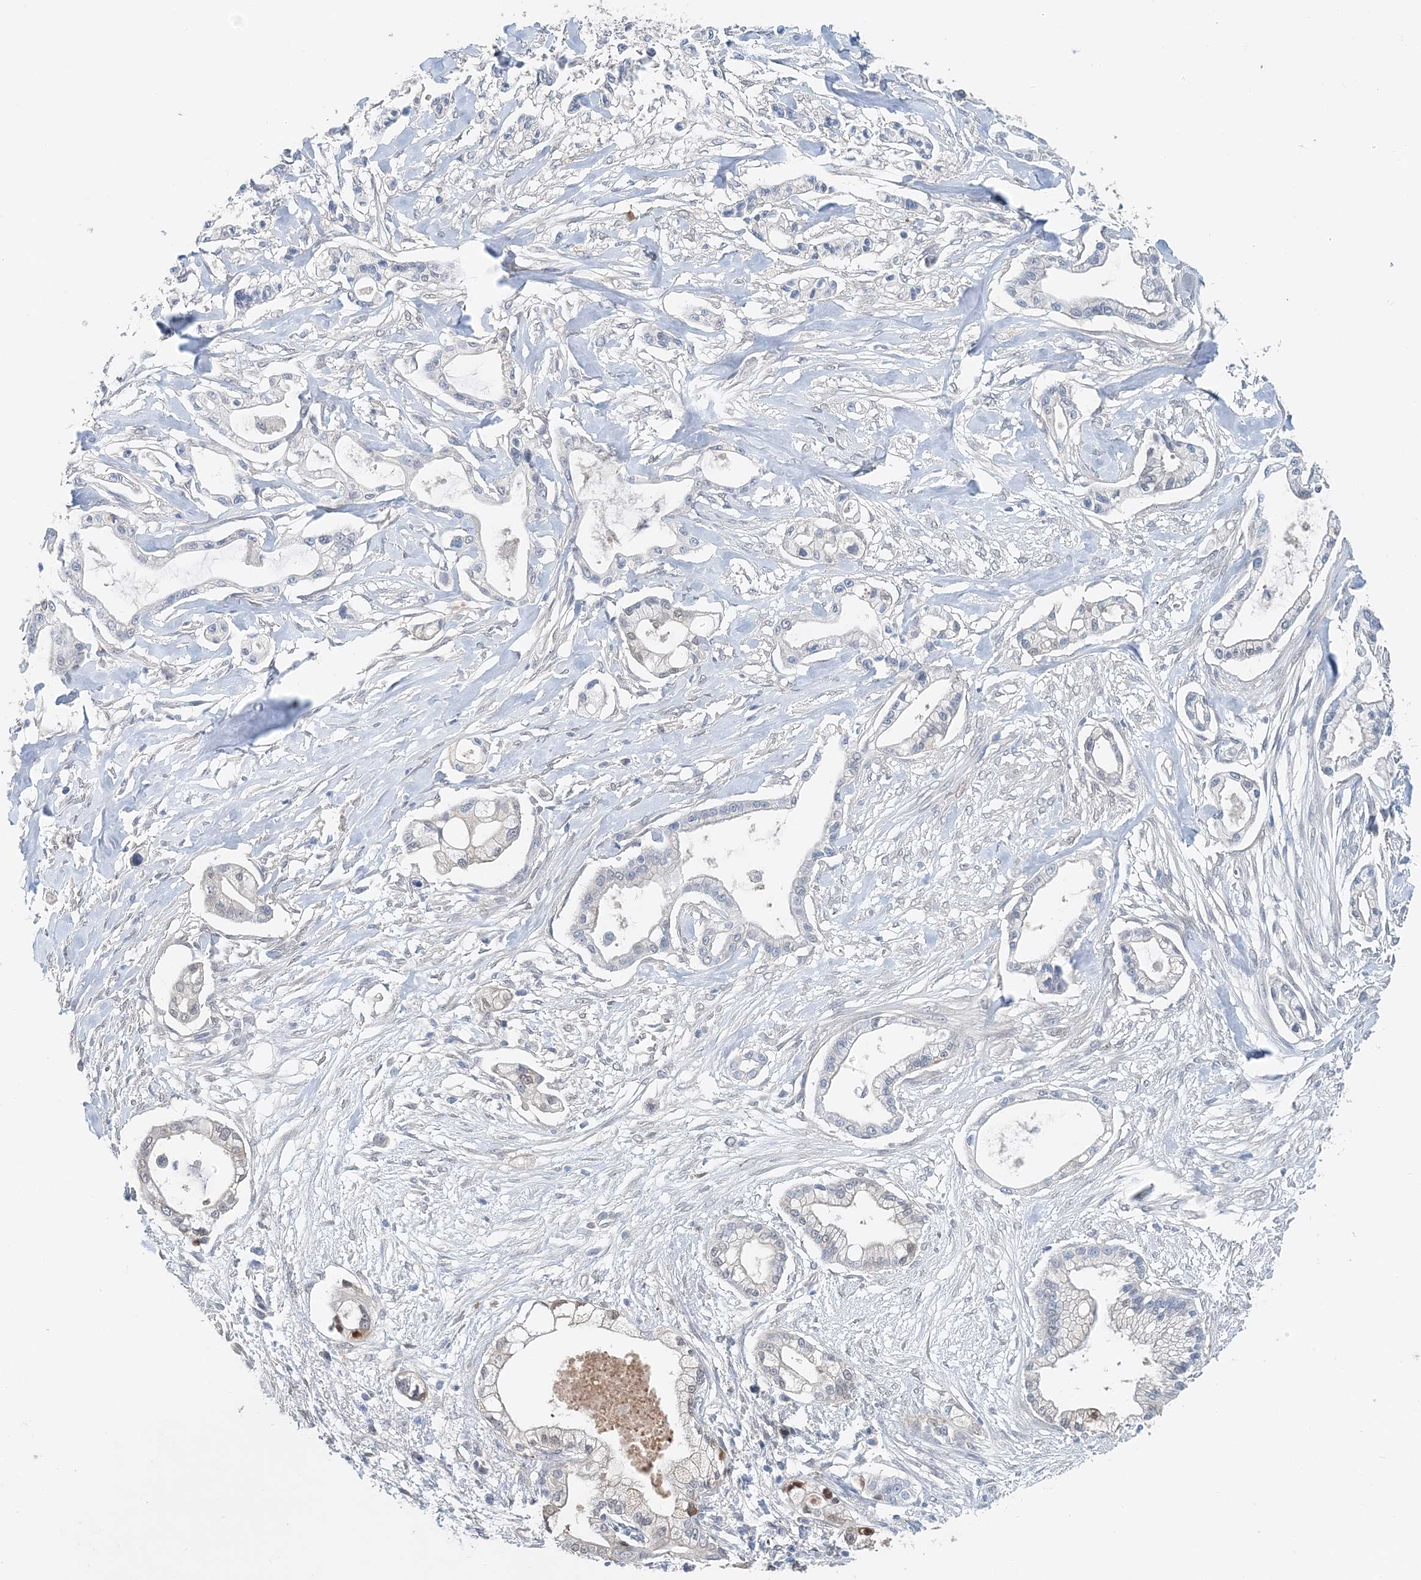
{"staining": {"intensity": "negative", "quantity": "none", "location": "none"}, "tissue": "pancreatic cancer", "cell_type": "Tumor cells", "image_type": "cancer", "snomed": [{"axis": "morphology", "description": "Adenocarcinoma, NOS"}, {"axis": "topography", "description": "Pancreas"}], "caption": "Tumor cells show no significant staining in pancreatic cancer (adenocarcinoma).", "gene": "PFN2", "patient": {"sex": "male", "age": 68}}